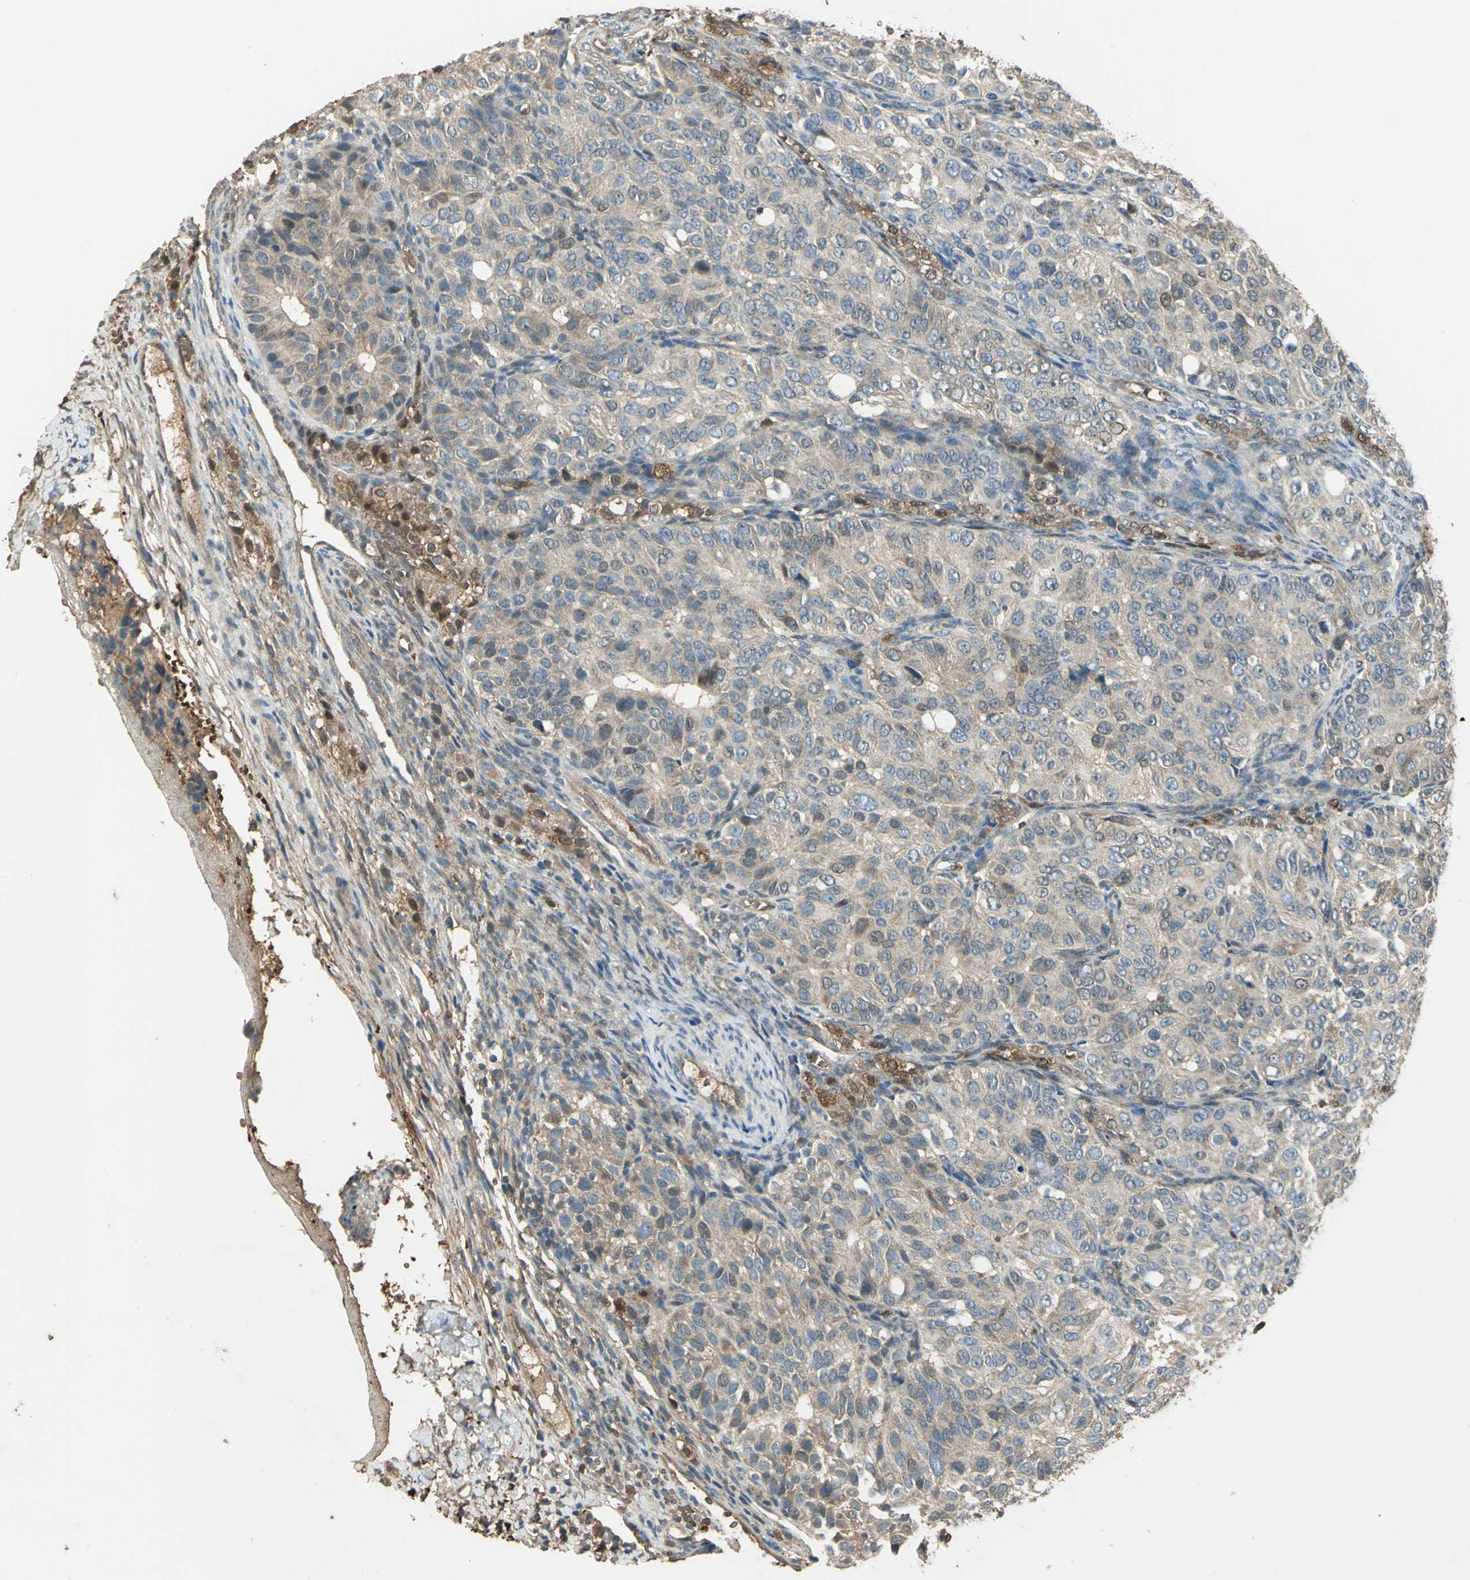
{"staining": {"intensity": "weak", "quantity": ">75%", "location": "cytoplasmic/membranous"}, "tissue": "ovarian cancer", "cell_type": "Tumor cells", "image_type": "cancer", "snomed": [{"axis": "morphology", "description": "Carcinoma, endometroid"}, {"axis": "topography", "description": "Ovary"}], "caption": "High-power microscopy captured an immunohistochemistry histopathology image of ovarian cancer, revealing weak cytoplasmic/membranous staining in about >75% of tumor cells.", "gene": "DDAH1", "patient": {"sex": "female", "age": 51}}